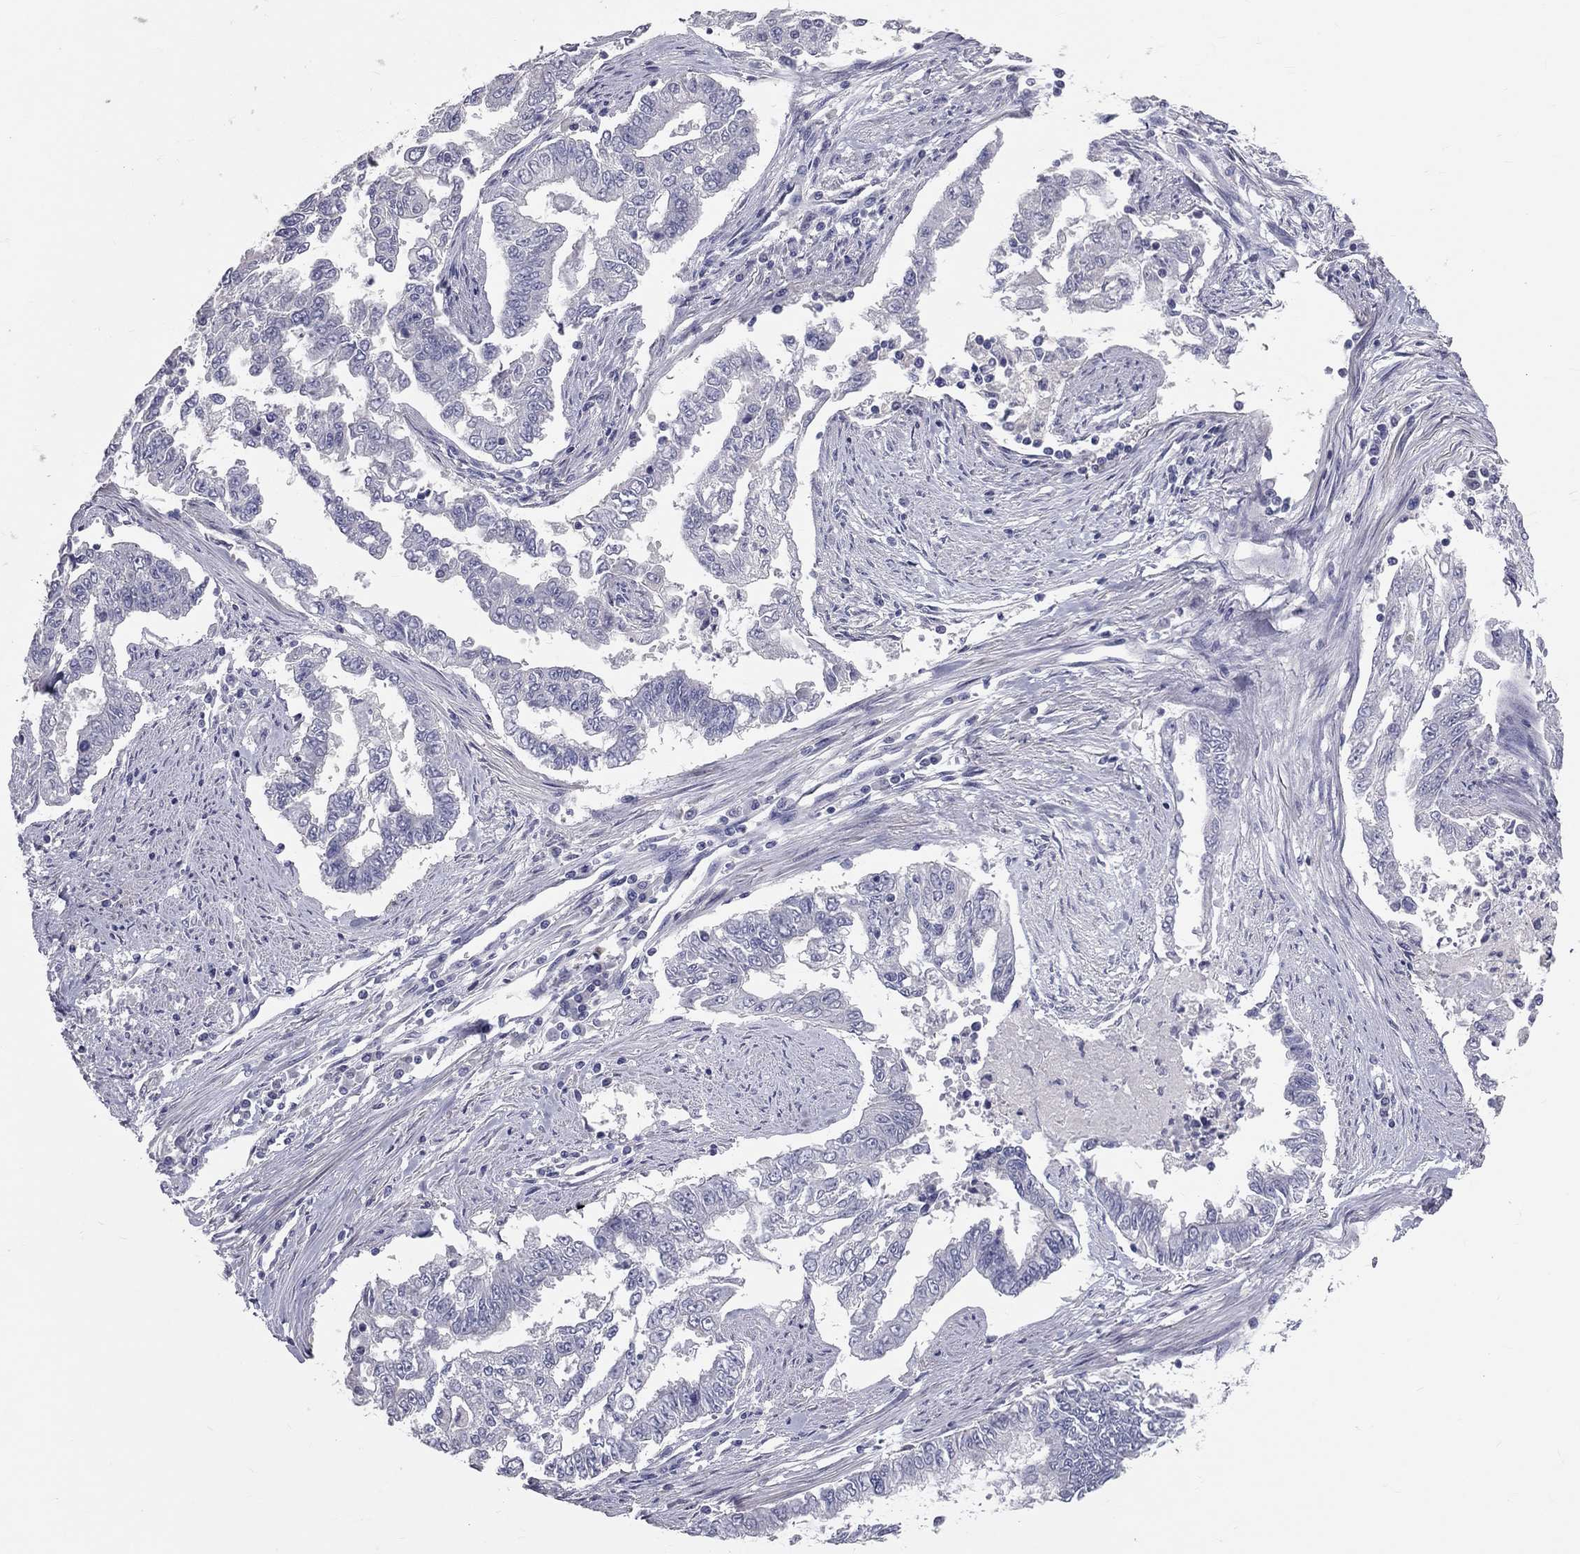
{"staining": {"intensity": "negative", "quantity": "none", "location": "none"}, "tissue": "endometrial cancer", "cell_type": "Tumor cells", "image_type": "cancer", "snomed": [{"axis": "morphology", "description": "Adenocarcinoma, NOS"}, {"axis": "topography", "description": "Uterus"}], "caption": "This is a image of immunohistochemistry staining of adenocarcinoma (endometrial), which shows no staining in tumor cells. (Stains: DAB (3,3'-diaminobenzidine) immunohistochemistry (IHC) with hematoxylin counter stain, Microscopy: brightfield microscopy at high magnification).", "gene": "TFPI2", "patient": {"sex": "female", "age": 59}}